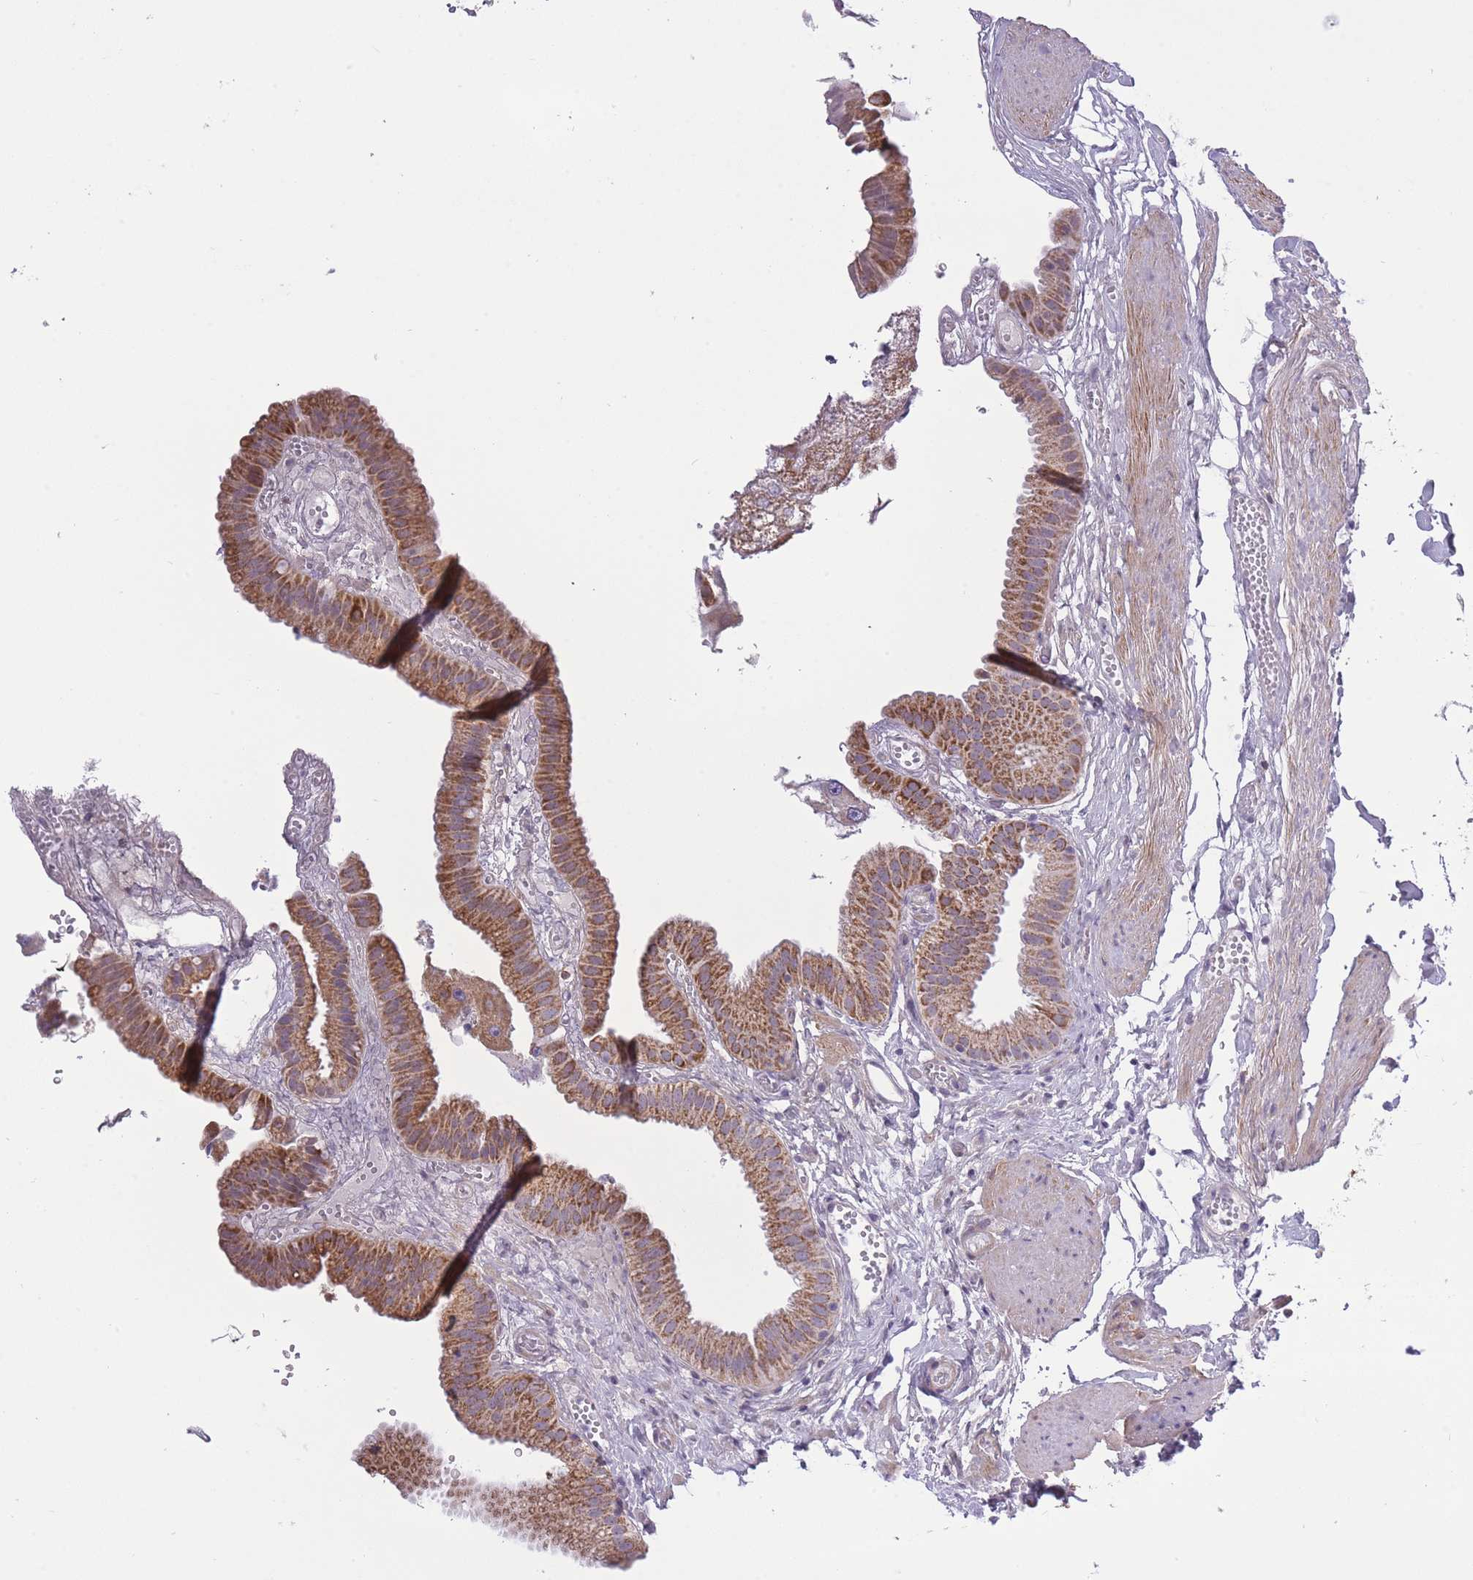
{"staining": {"intensity": "moderate", "quantity": ">75%", "location": "cytoplasmic/membranous"}, "tissue": "gallbladder", "cell_type": "Glandular cells", "image_type": "normal", "snomed": [{"axis": "morphology", "description": "Normal tissue, NOS"}, {"axis": "topography", "description": "Gallbladder"}], "caption": "Moderate cytoplasmic/membranous expression for a protein is seen in approximately >75% of glandular cells of normal gallbladder using immunohistochemistry.", "gene": "ZBTB24", "patient": {"sex": "female", "age": 61}}